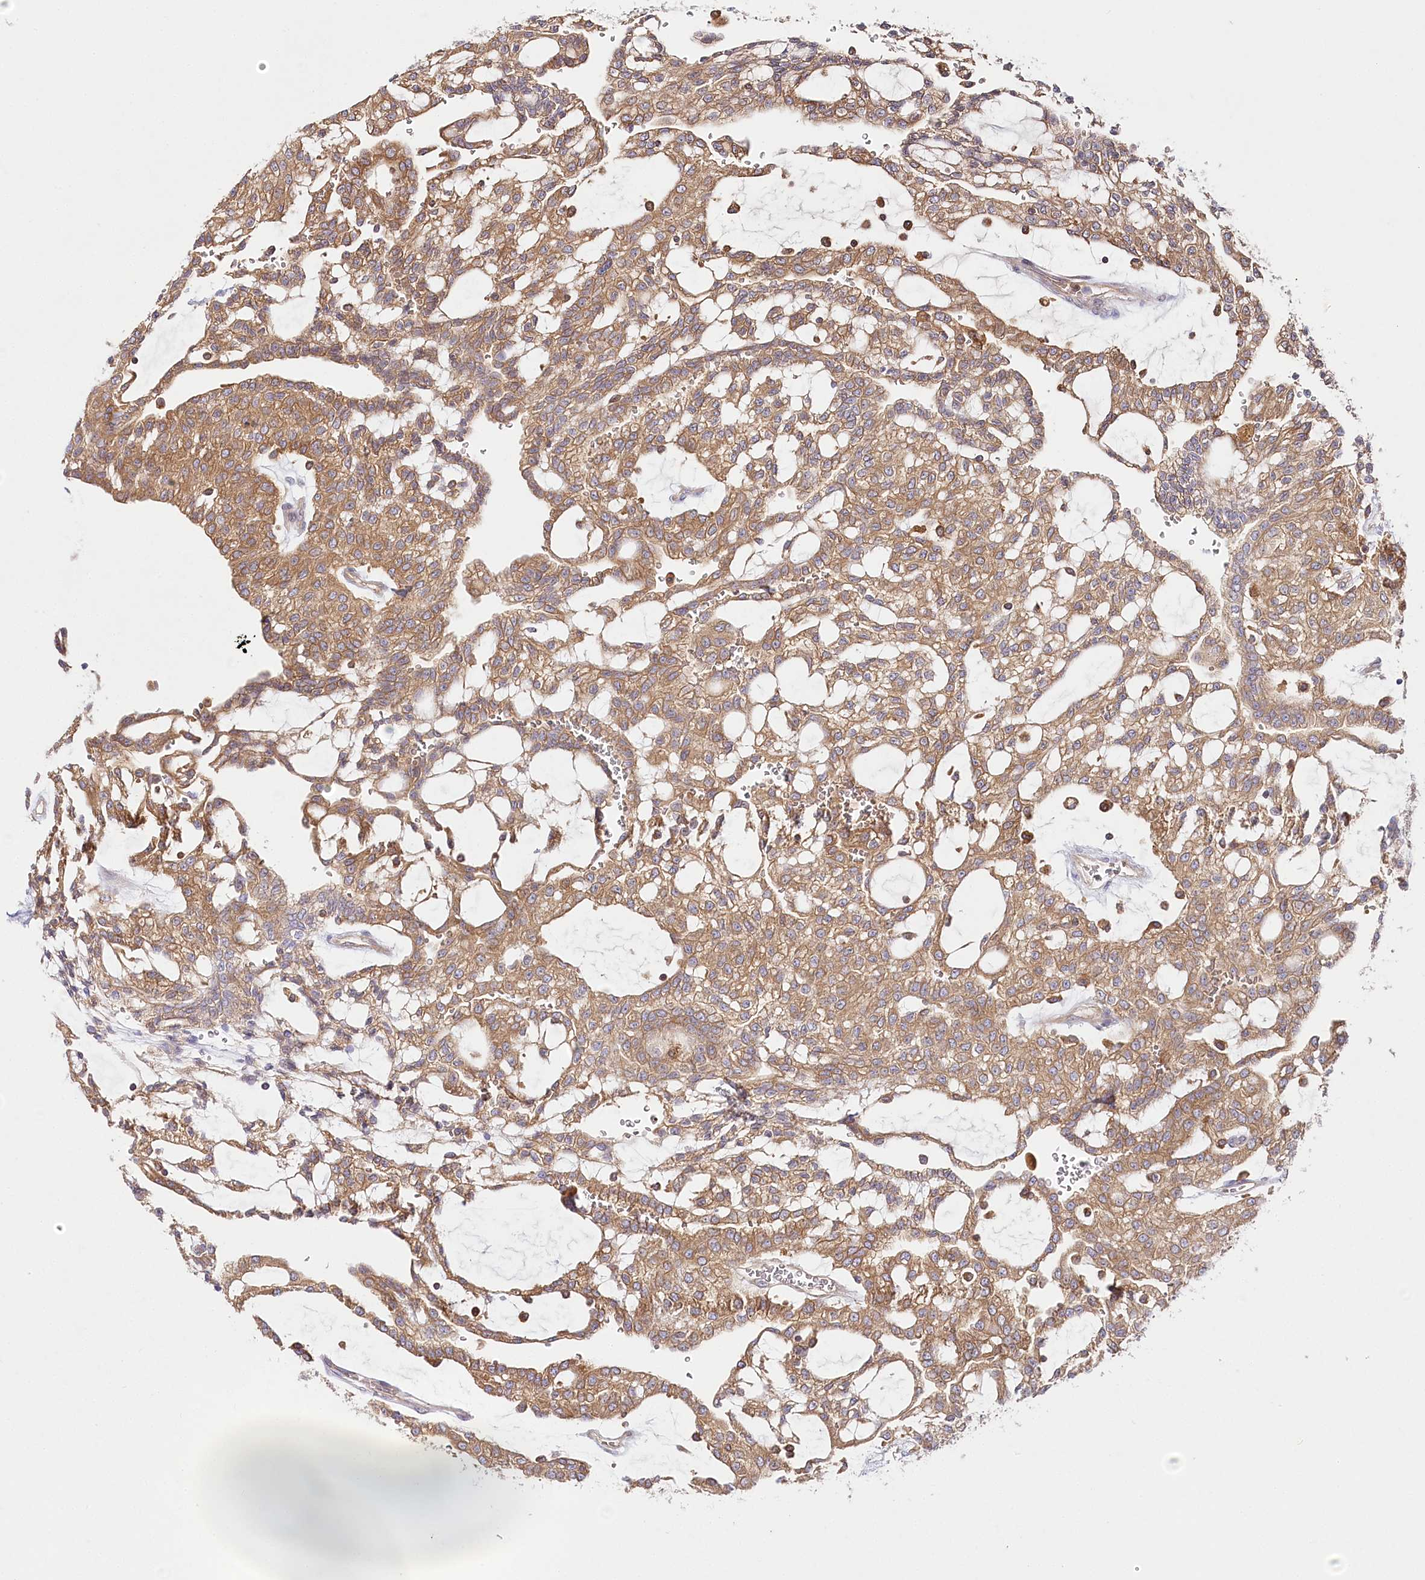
{"staining": {"intensity": "moderate", "quantity": ">75%", "location": "cytoplasmic/membranous"}, "tissue": "renal cancer", "cell_type": "Tumor cells", "image_type": "cancer", "snomed": [{"axis": "morphology", "description": "Adenocarcinoma, NOS"}, {"axis": "topography", "description": "Kidney"}], "caption": "Protein expression by IHC demonstrates moderate cytoplasmic/membranous expression in about >75% of tumor cells in renal cancer (adenocarcinoma). (Stains: DAB (3,3'-diaminobenzidine) in brown, nuclei in blue, Microscopy: brightfield microscopy at high magnification).", "gene": "ABRAXAS2", "patient": {"sex": "male", "age": 63}}